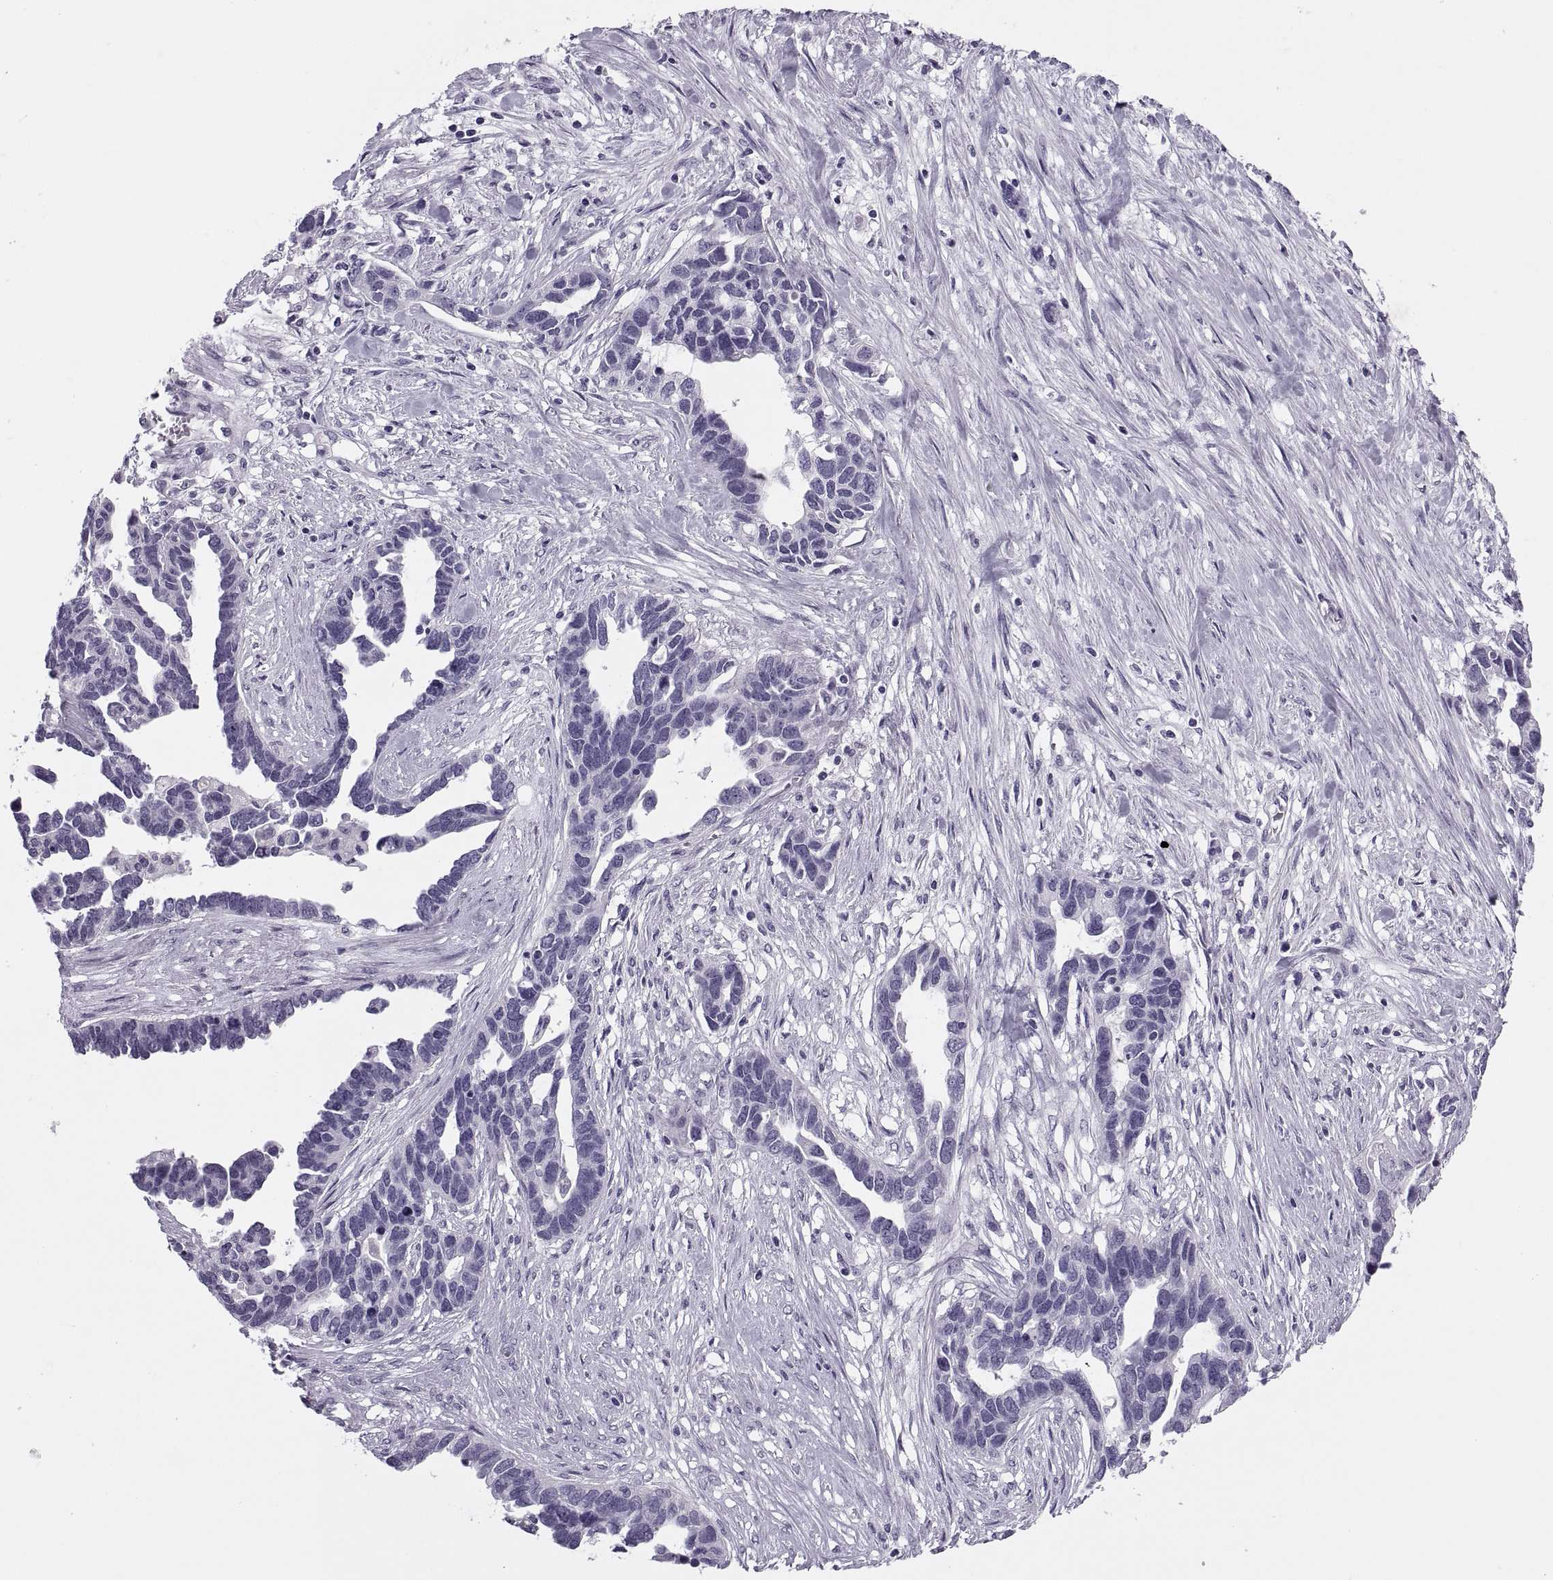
{"staining": {"intensity": "negative", "quantity": "none", "location": "none"}, "tissue": "ovarian cancer", "cell_type": "Tumor cells", "image_type": "cancer", "snomed": [{"axis": "morphology", "description": "Cystadenocarcinoma, serous, NOS"}, {"axis": "topography", "description": "Ovary"}], "caption": "There is no significant staining in tumor cells of ovarian cancer (serous cystadenocarcinoma).", "gene": "SYNGR4", "patient": {"sex": "female", "age": 54}}